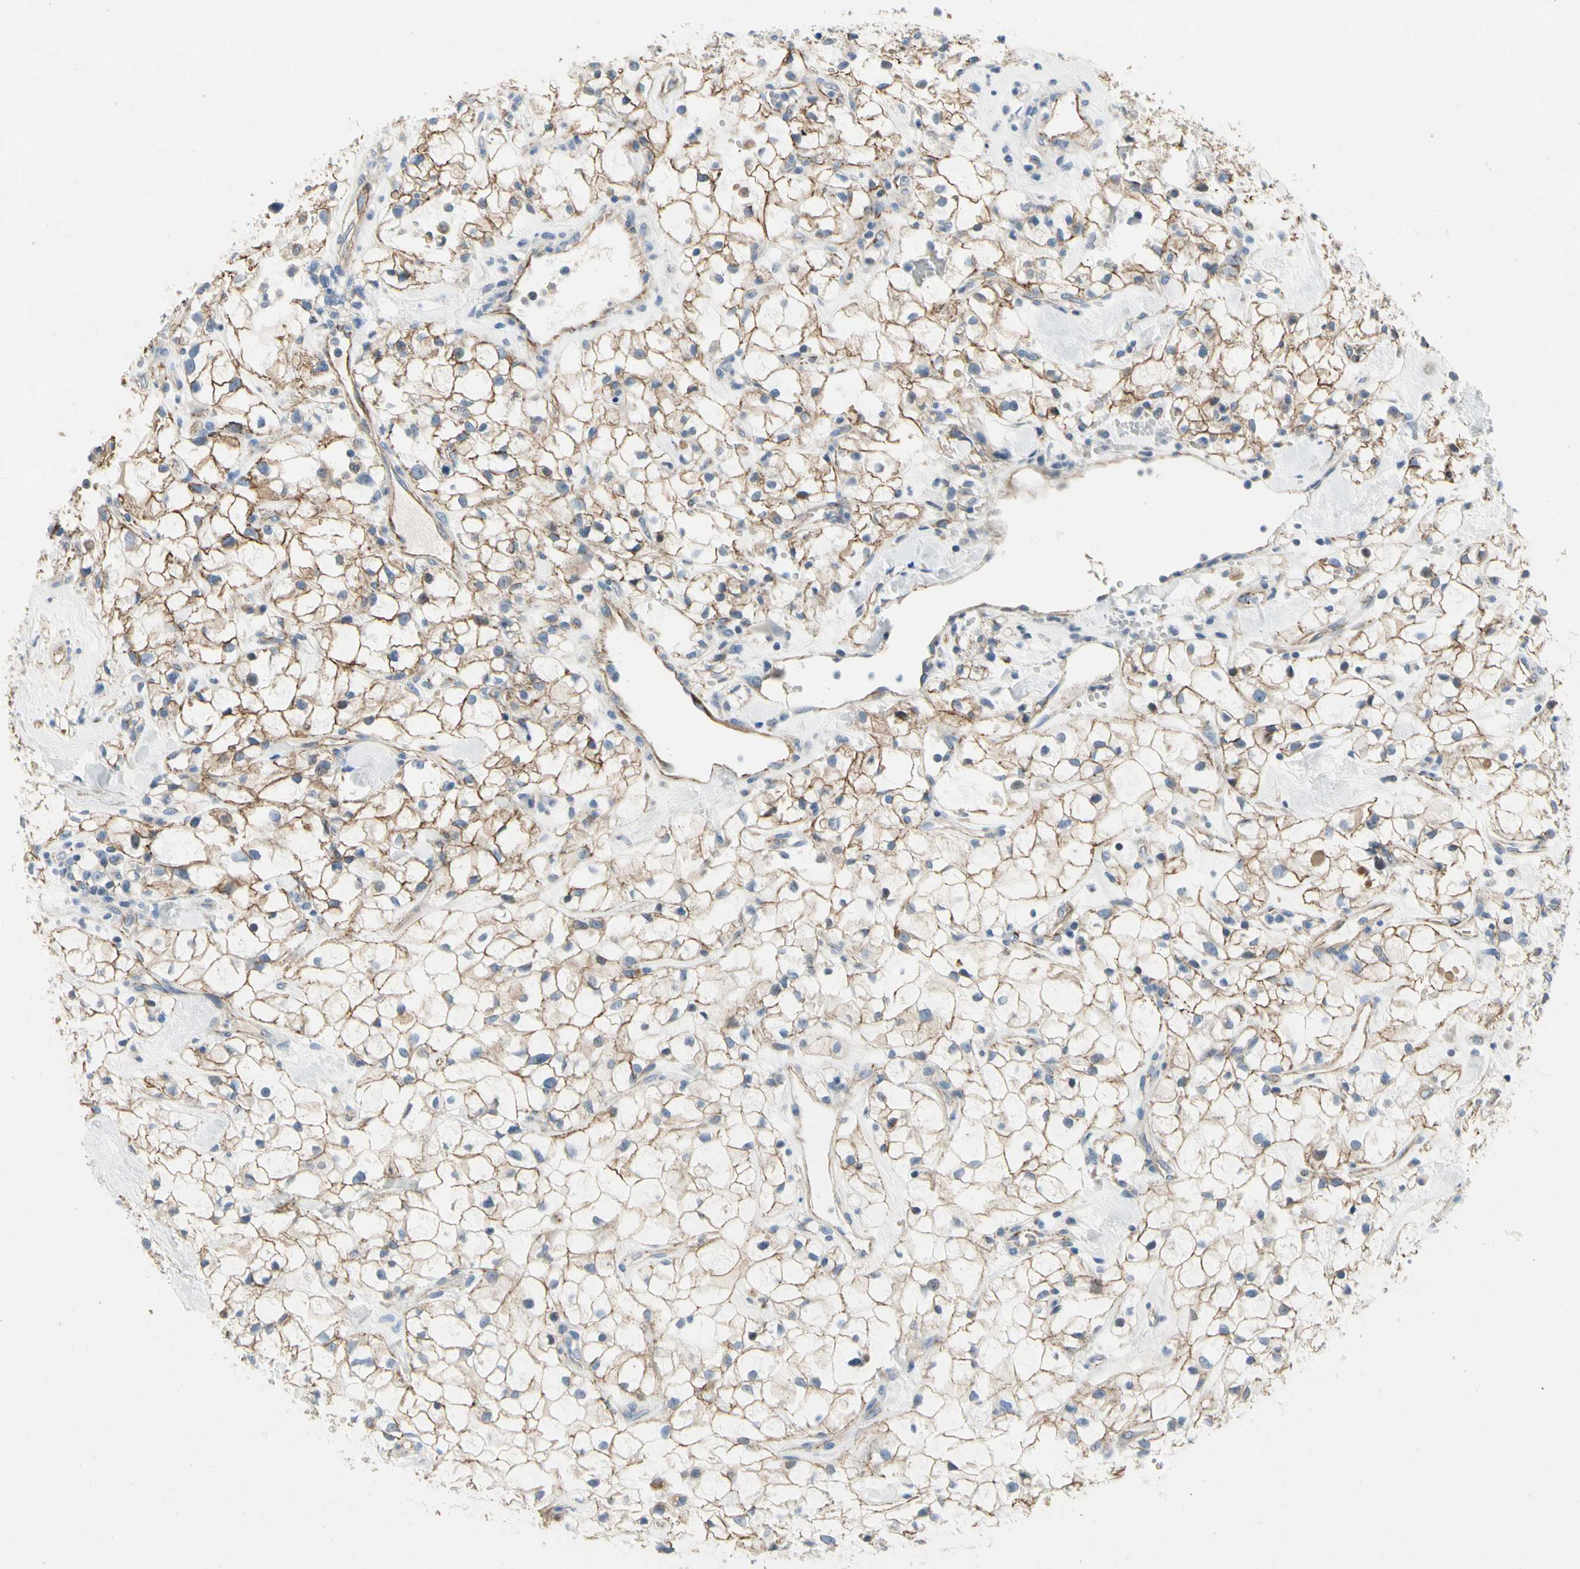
{"staining": {"intensity": "moderate", "quantity": "25%-75%", "location": "cytoplasmic/membranous"}, "tissue": "renal cancer", "cell_type": "Tumor cells", "image_type": "cancer", "snomed": [{"axis": "morphology", "description": "Adenocarcinoma, NOS"}, {"axis": "topography", "description": "Kidney"}], "caption": "This is a micrograph of immunohistochemistry staining of adenocarcinoma (renal), which shows moderate positivity in the cytoplasmic/membranous of tumor cells.", "gene": "LGR6", "patient": {"sex": "female", "age": 60}}